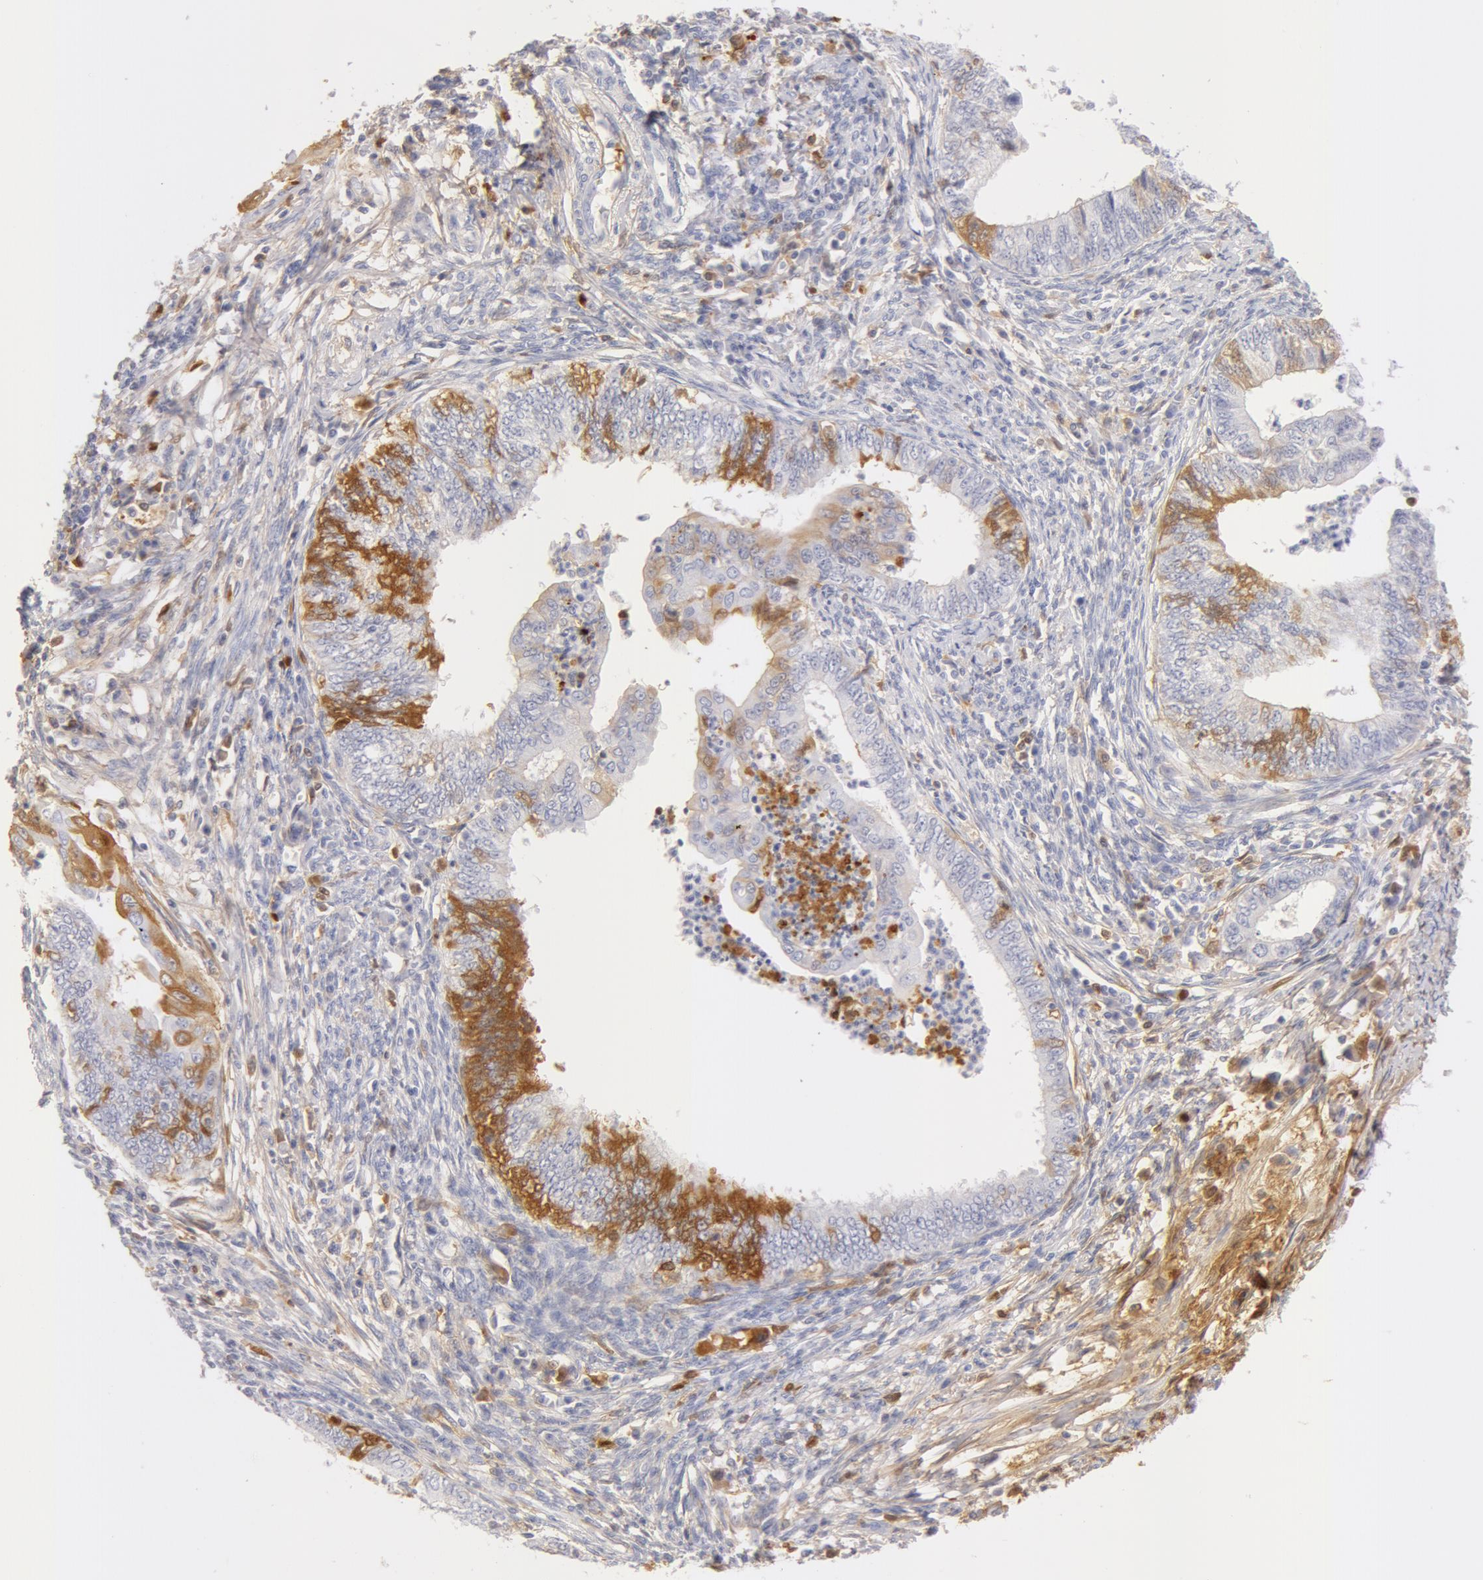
{"staining": {"intensity": "moderate", "quantity": "<25%", "location": "cytoplasmic/membranous"}, "tissue": "endometrial cancer", "cell_type": "Tumor cells", "image_type": "cancer", "snomed": [{"axis": "morphology", "description": "Adenocarcinoma, NOS"}, {"axis": "topography", "description": "Endometrium"}], "caption": "Moderate cytoplasmic/membranous expression for a protein is present in about <25% of tumor cells of adenocarcinoma (endometrial) using immunohistochemistry.", "gene": "AHSG", "patient": {"sex": "female", "age": 66}}